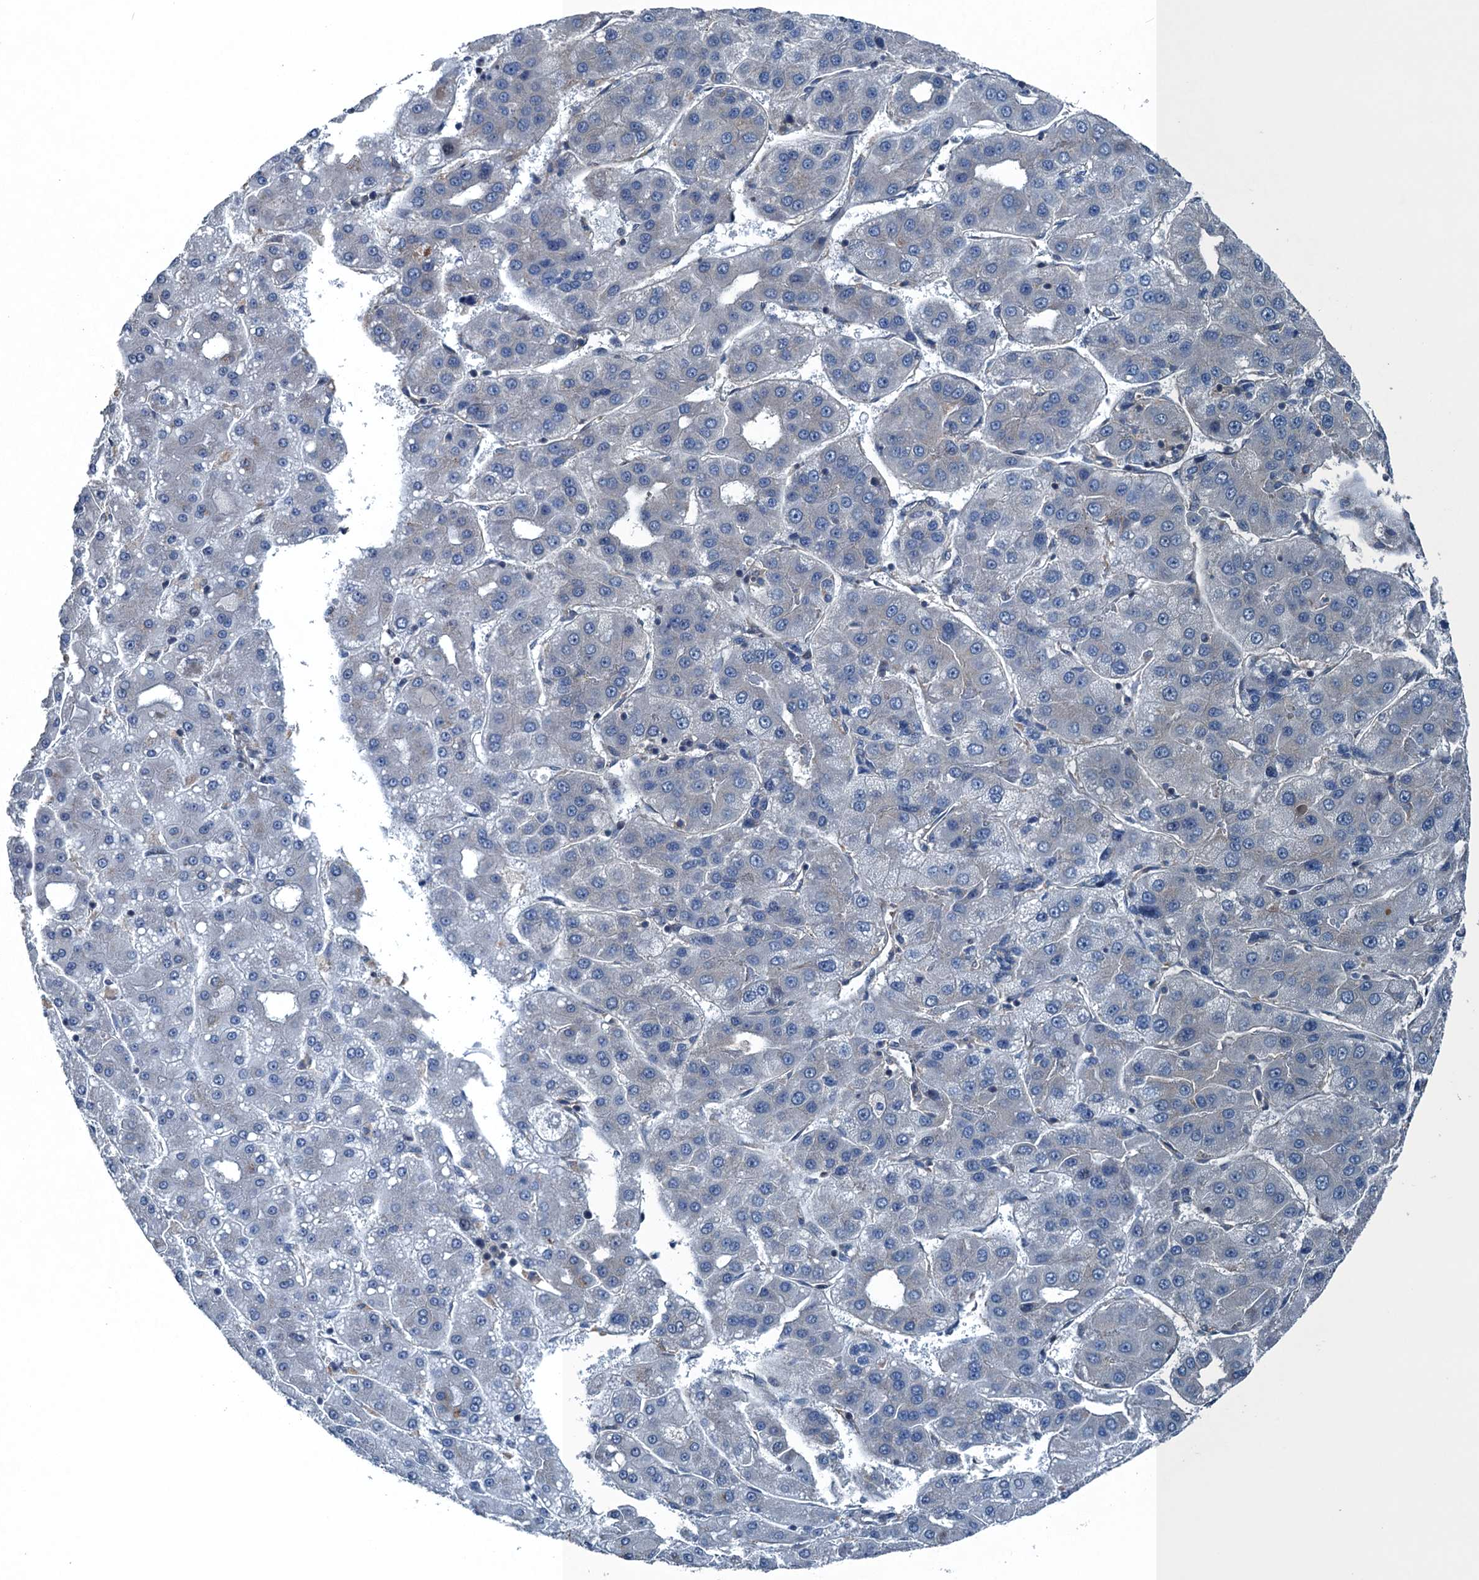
{"staining": {"intensity": "negative", "quantity": "none", "location": "none"}, "tissue": "liver cancer", "cell_type": "Tumor cells", "image_type": "cancer", "snomed": [{"axis": "morphology", "description": "Carcinoma, Hepatocellular, NOS"}, {"axis": "topography", "description": "Liver"}], "caption": "DAB (3,3'-diaminobenzidine) immunohistochemical staining of human liver cancer (hepatocellular carcinoma) displays no significant positivity in tumor cells. (DAB immunohistochemistry, high magnification).", "gene": "TRAPPC8", "patient": {"sex": "male", "age": 65}}